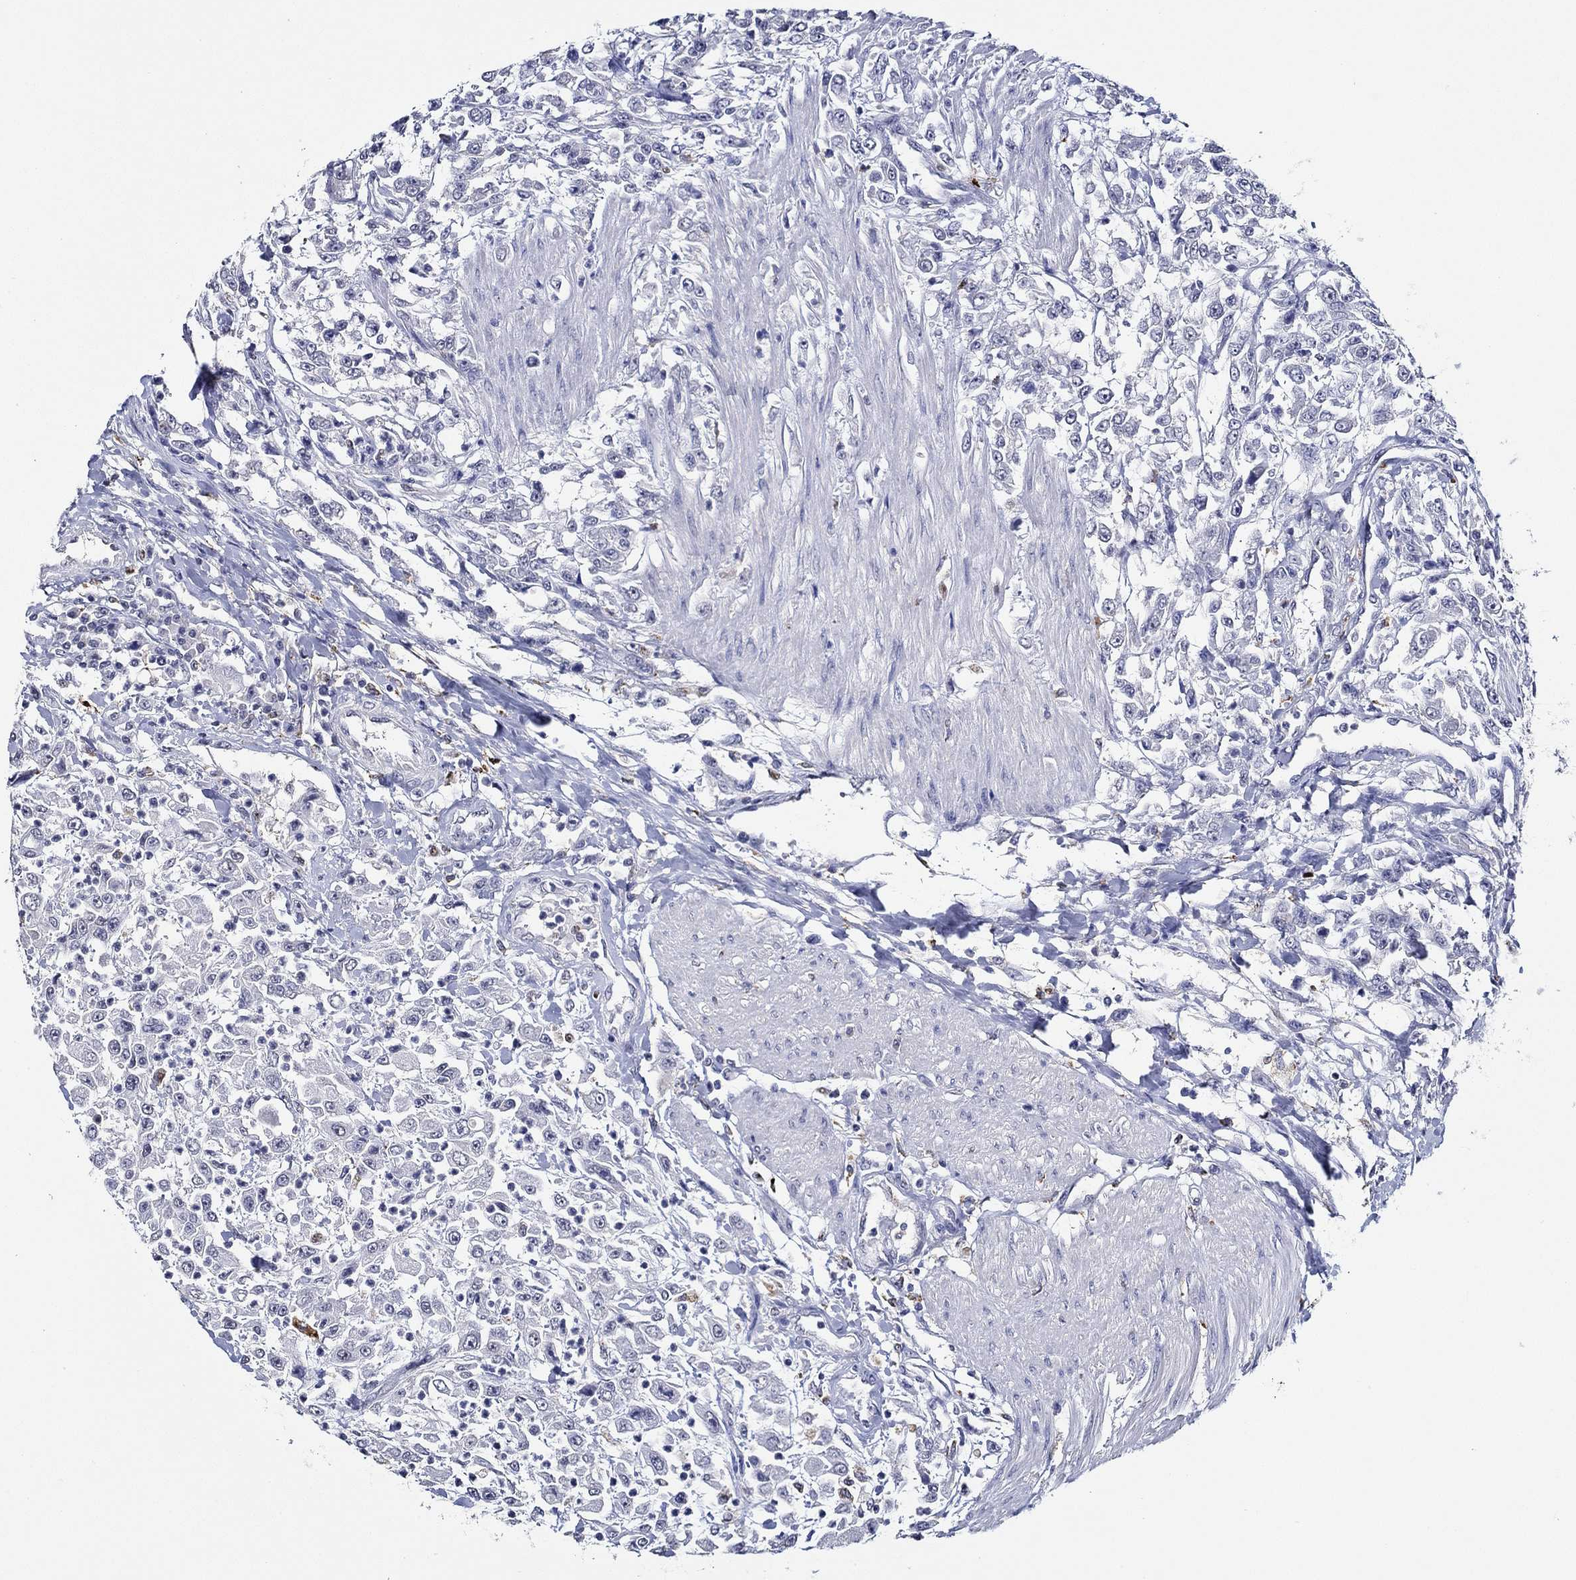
{"staining": {"intensity": "negative", "quantity": "none", "location": "none"}, "tissue": "urothelial cancer", "cell_type": "Tumor cells", "image_type": "cancer", "snomed": [{"axis": "morphology", "description": "Urothelial carcinoma, High grade"}, {"axis": "topography", "description": "Urinary bladder"}], "caption": "Tumor cells are negative for brown protein staining in urothelial carcinoma (high-grade).", "gene": "GATA2", "patient": {"sex": "male", "age": 46}}